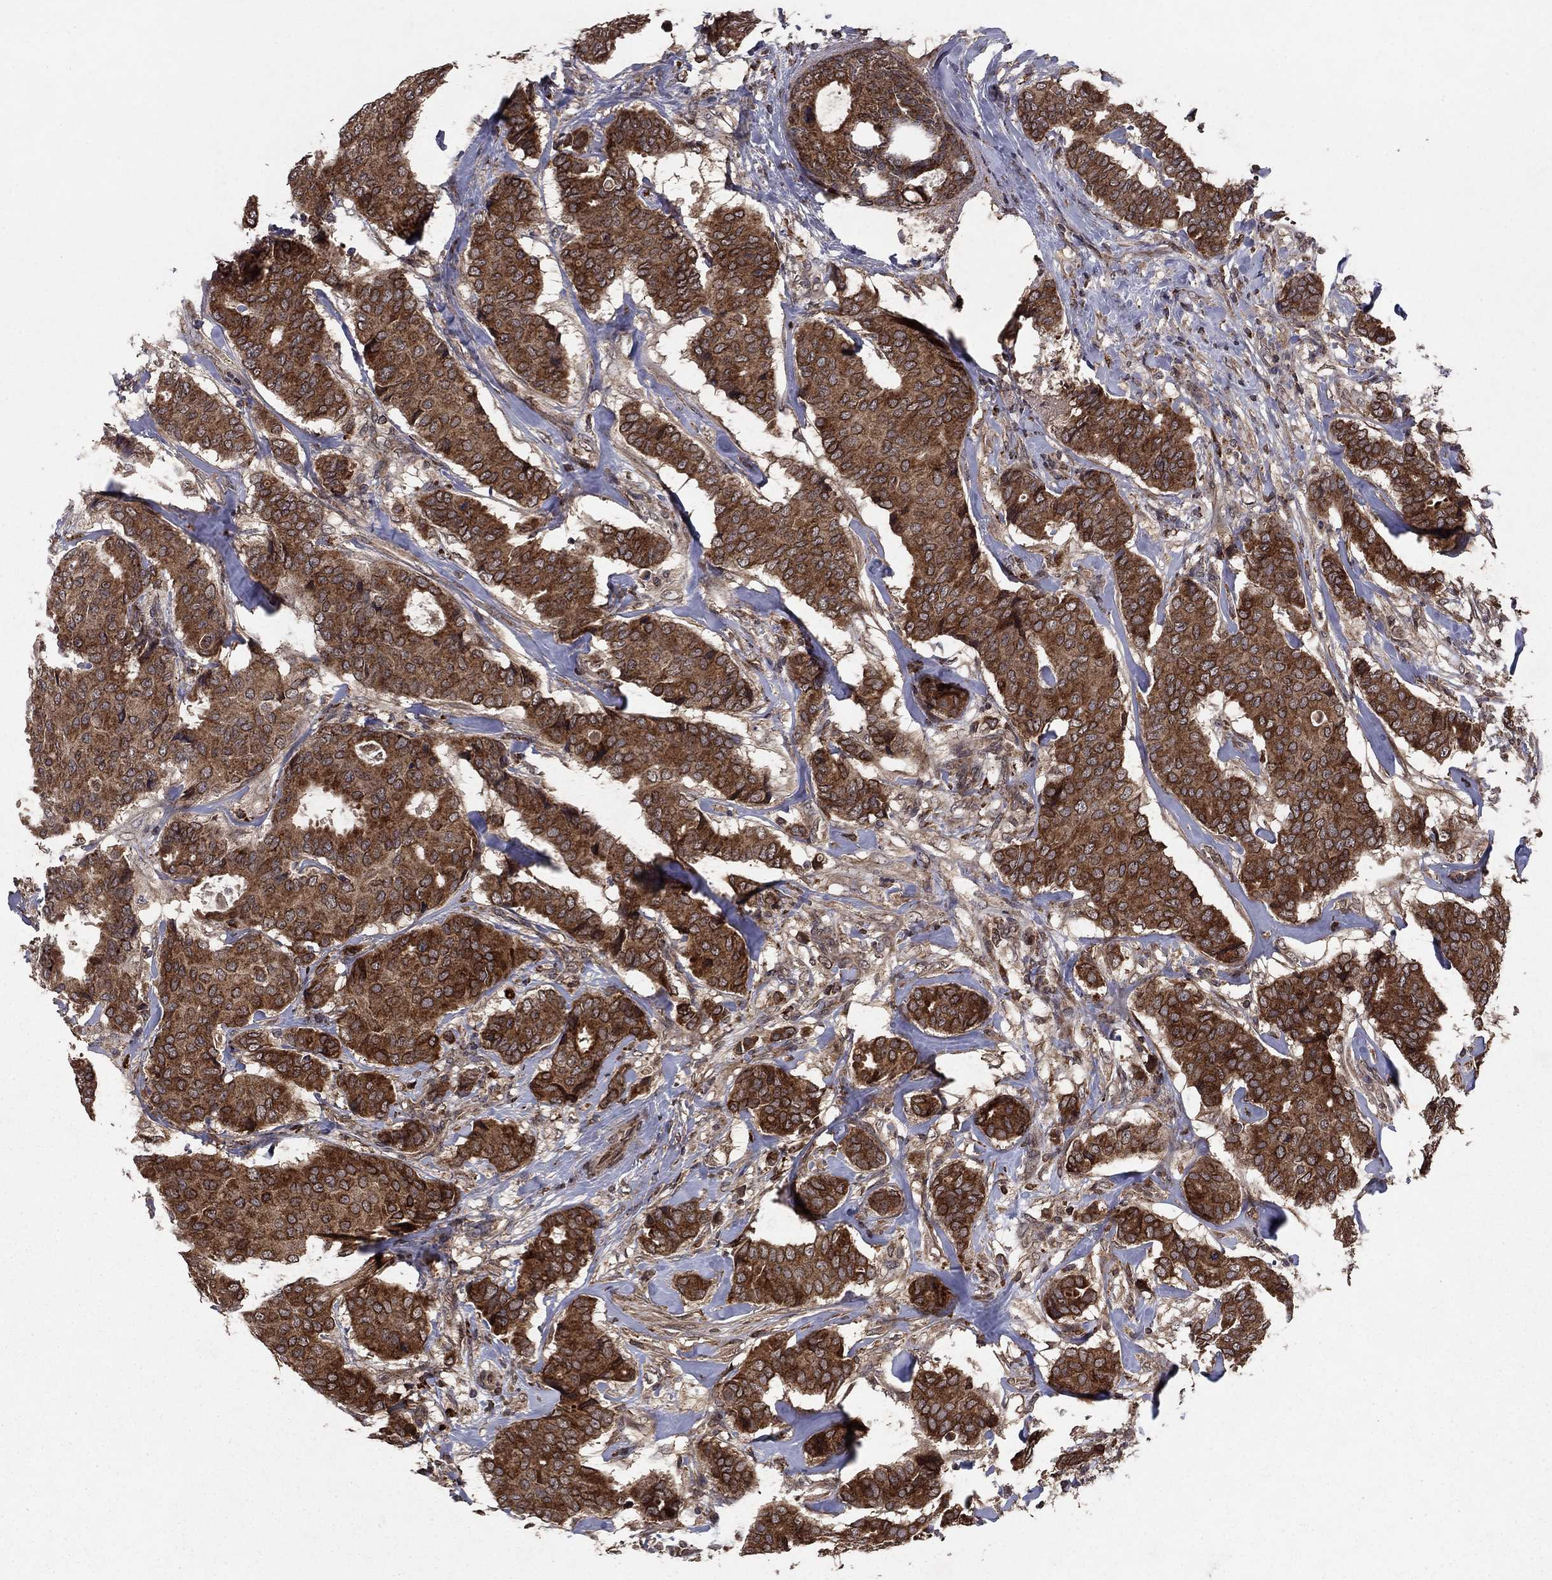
{"staining": {"intensity": "strong", "quantity": ">75%", "location": "cytoplasmic/membranous"}, "tissue": "breast cancer", "cell_type": "Tumor cells", "image_type": "cancer", "snomed": [{"axis": "morphology", "description": "Duct carcinoma"}, {"axis": "topography", "description": "Breast"}], "caption": "Protein staining of breast cancer (infiltrating ductal carcinoma) tissue exhibits strong cytoplasmic/membranous expression in approximately >75% of tumor cells.", "gene": "DHRS1", "patient": {"sex": "female", "age": 75}}